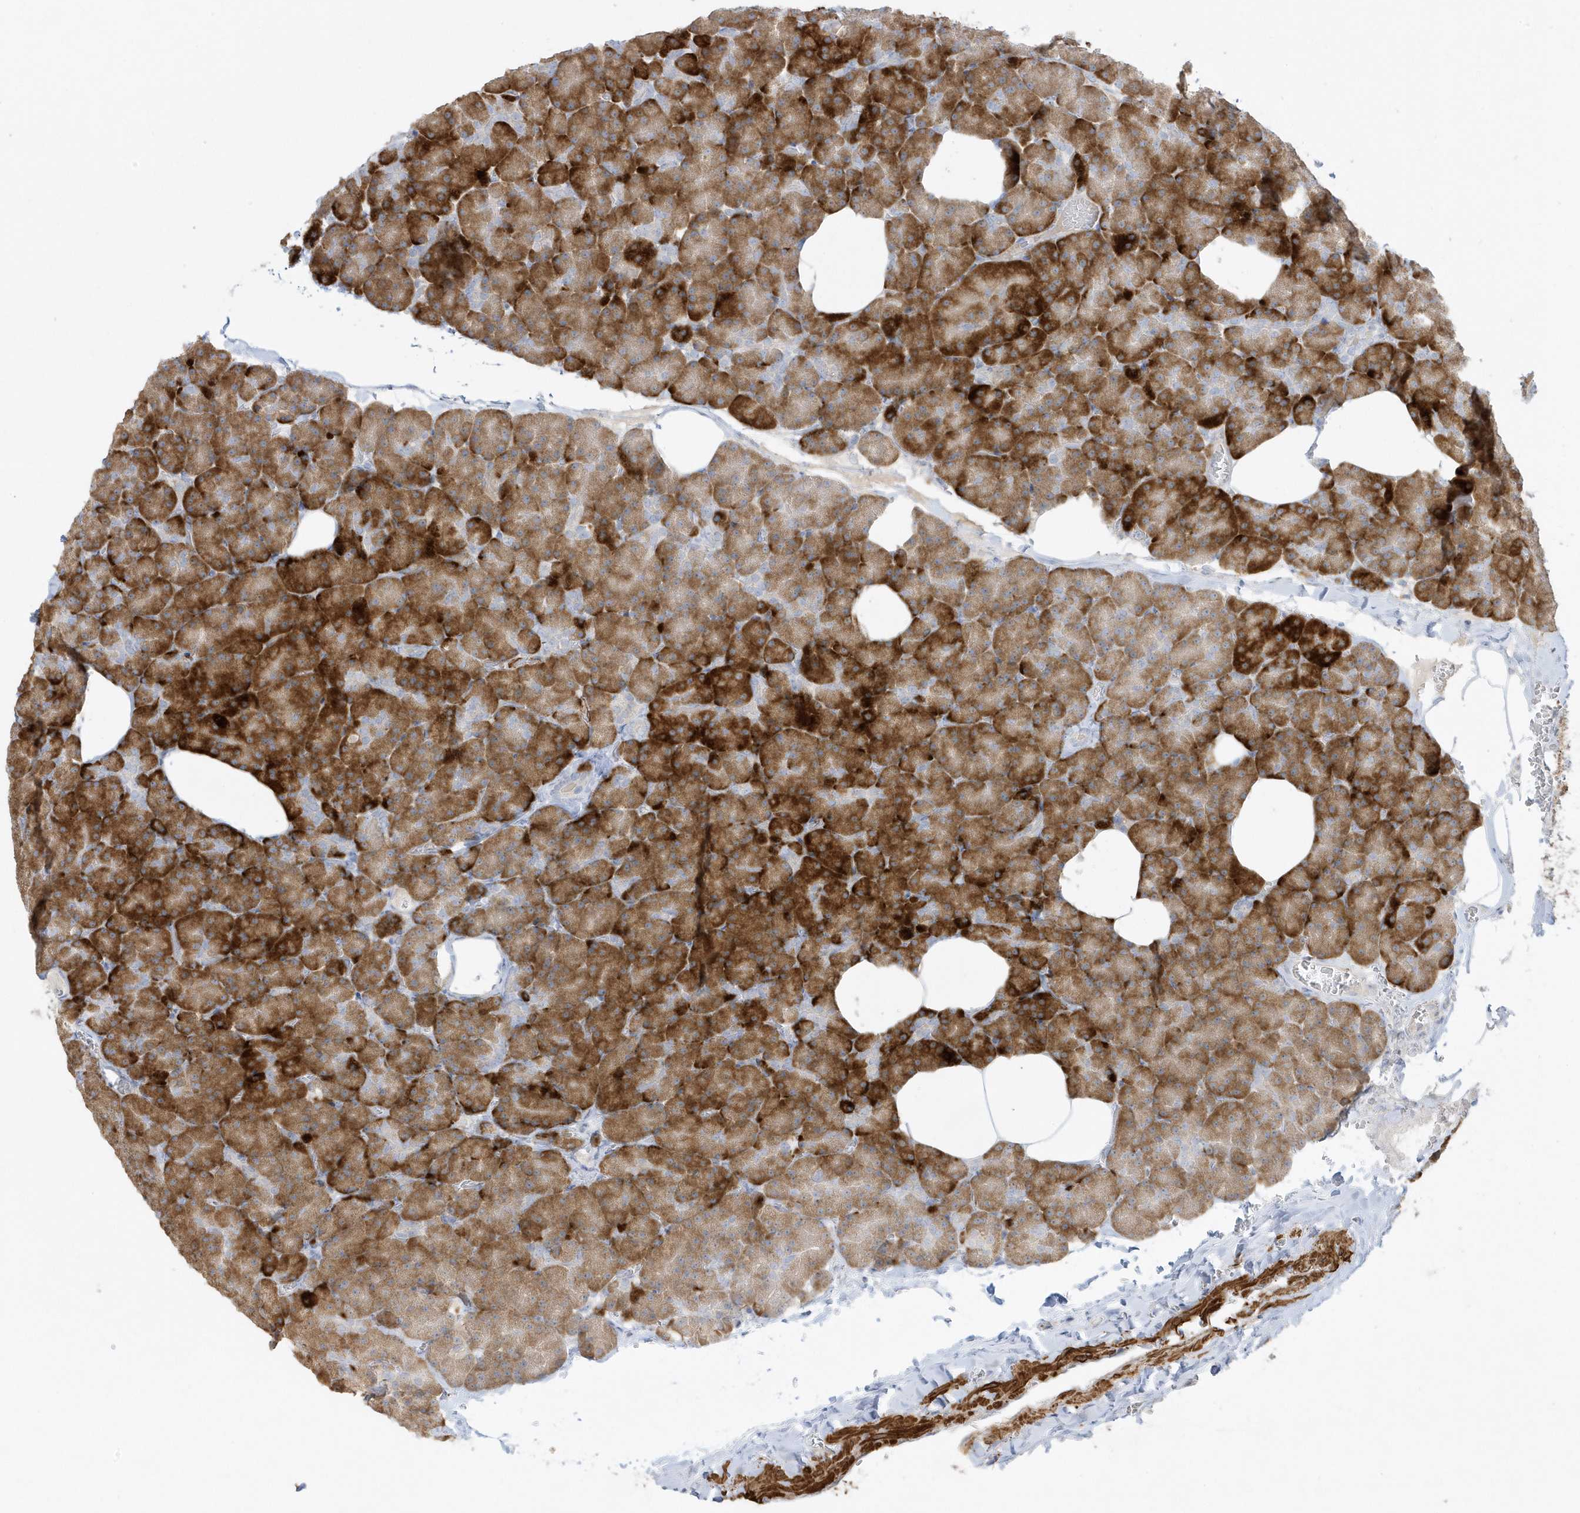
{"staining": {"intensity": "strong", "quantity": ">75%", "location": "cytoplasmic/membranous"}, "tissue": "pancreas", "cell_type": "Exocrine glandular cells", "image_type": "normal", "snomed": [{"axis": "morphology", "description": "Normal tissue, NOS"}, {"axis": "morphology", "description": "Carcinoid, malignant, NOS"}, {"axis": "topography", "description": "Pancreas"}], "caption": "Protein expression analysis of benign human pancreas reveals strong cytoplasmic/membranous staining in about >75% of exocrine glandular cells.", "gene": "THADA", "patient": {"sex": "female", "age": 35}}